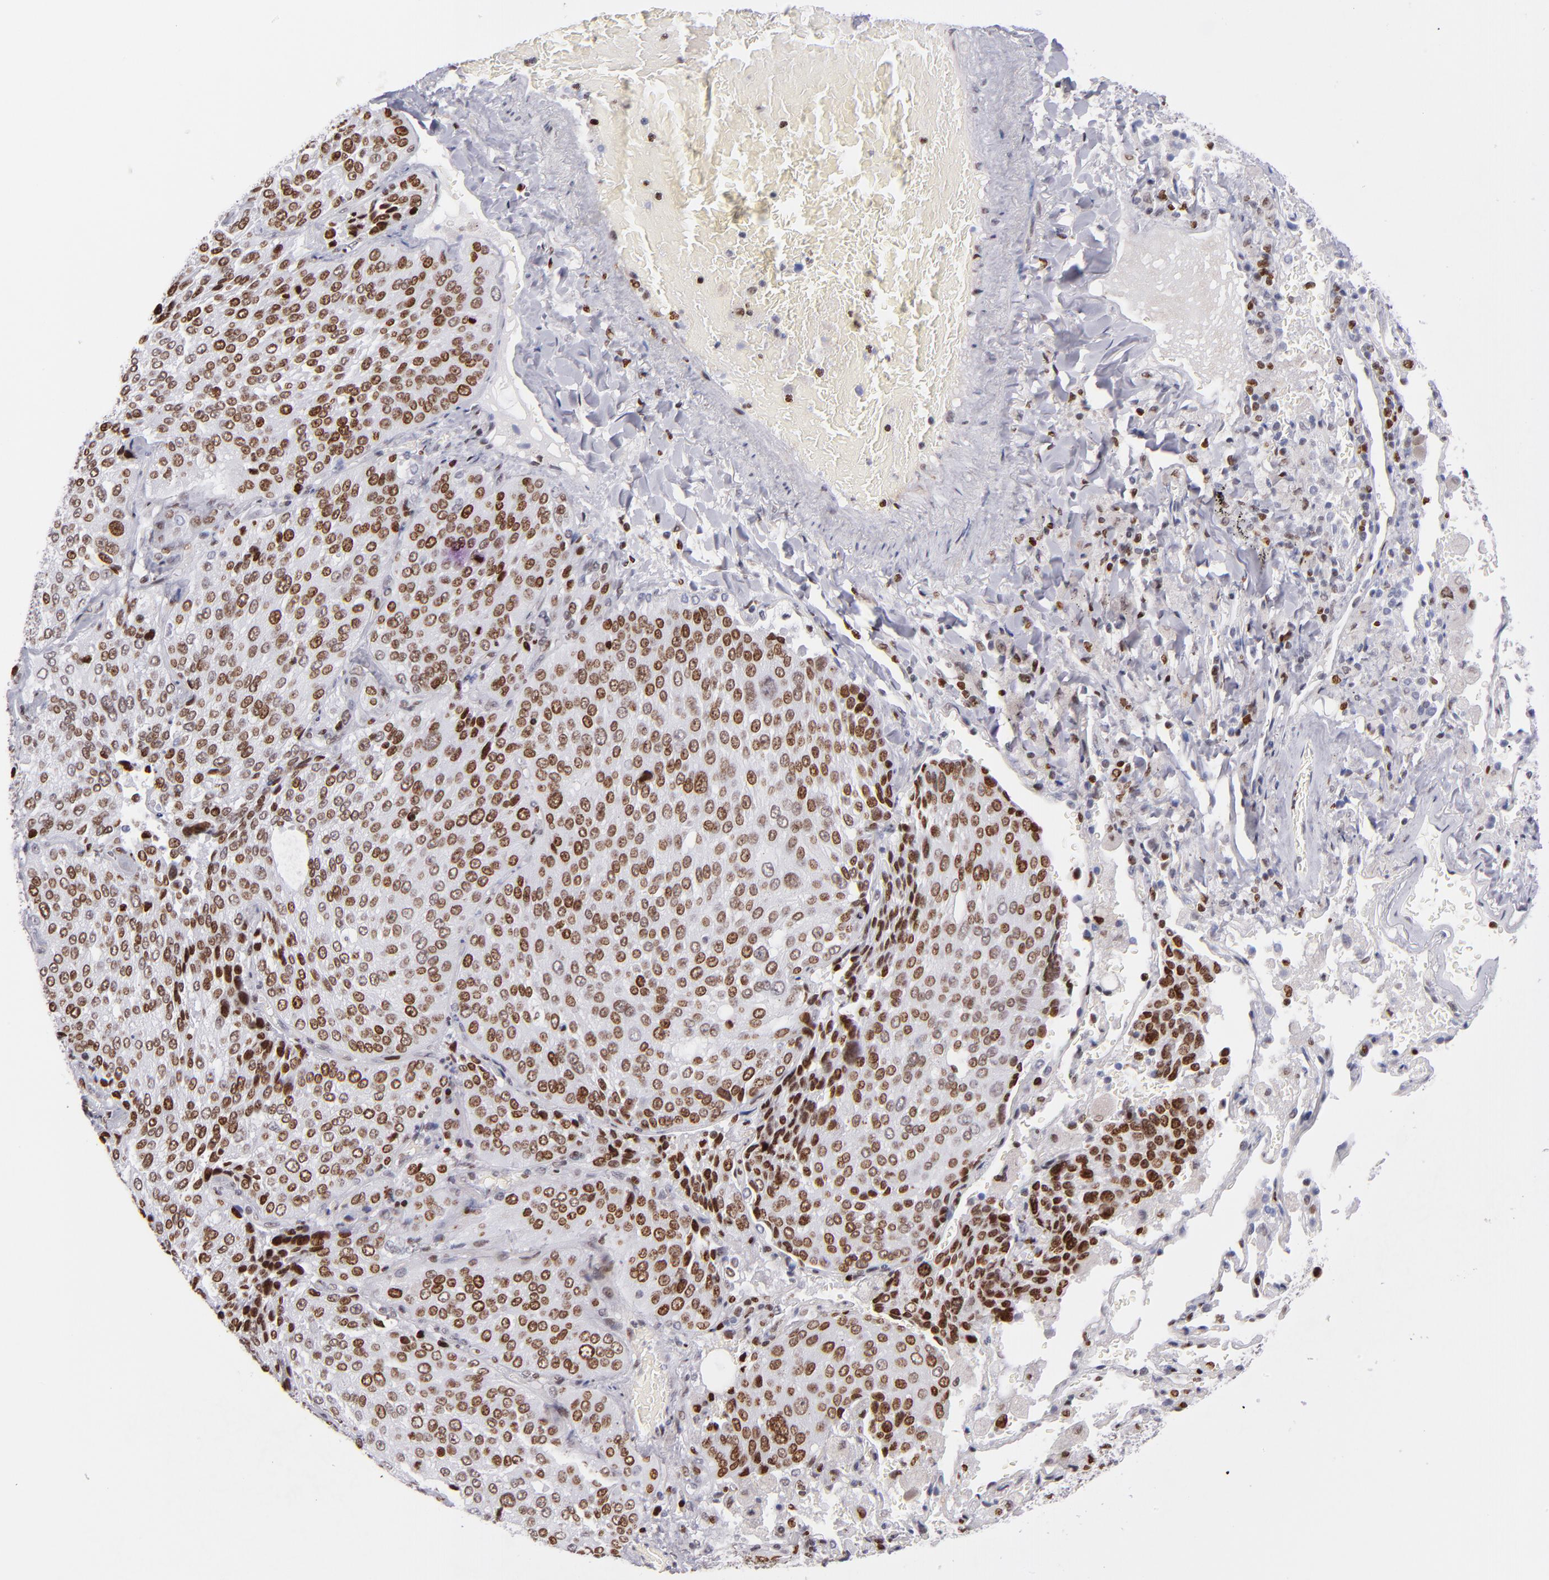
{"staining": {"intensity": "strong", "quantity": ">75%", "location": "nuclear"}, "tissue": "lung cancer", "cell_type": "Tumor cells", "image_type": "cancer", "snomed": [{"axis": "morphology", "description": "Squamous cell carcinoma, NOS"}, {"axis": "topography", "description": "Lung"}], "caption": "A brown stain shows strong nuclear positivity of a protein in human lung cancer (squamous cell carcinoma) tumor cells.", "gene": "POLA1", "patient": {"sex": "male", "age": 54}}